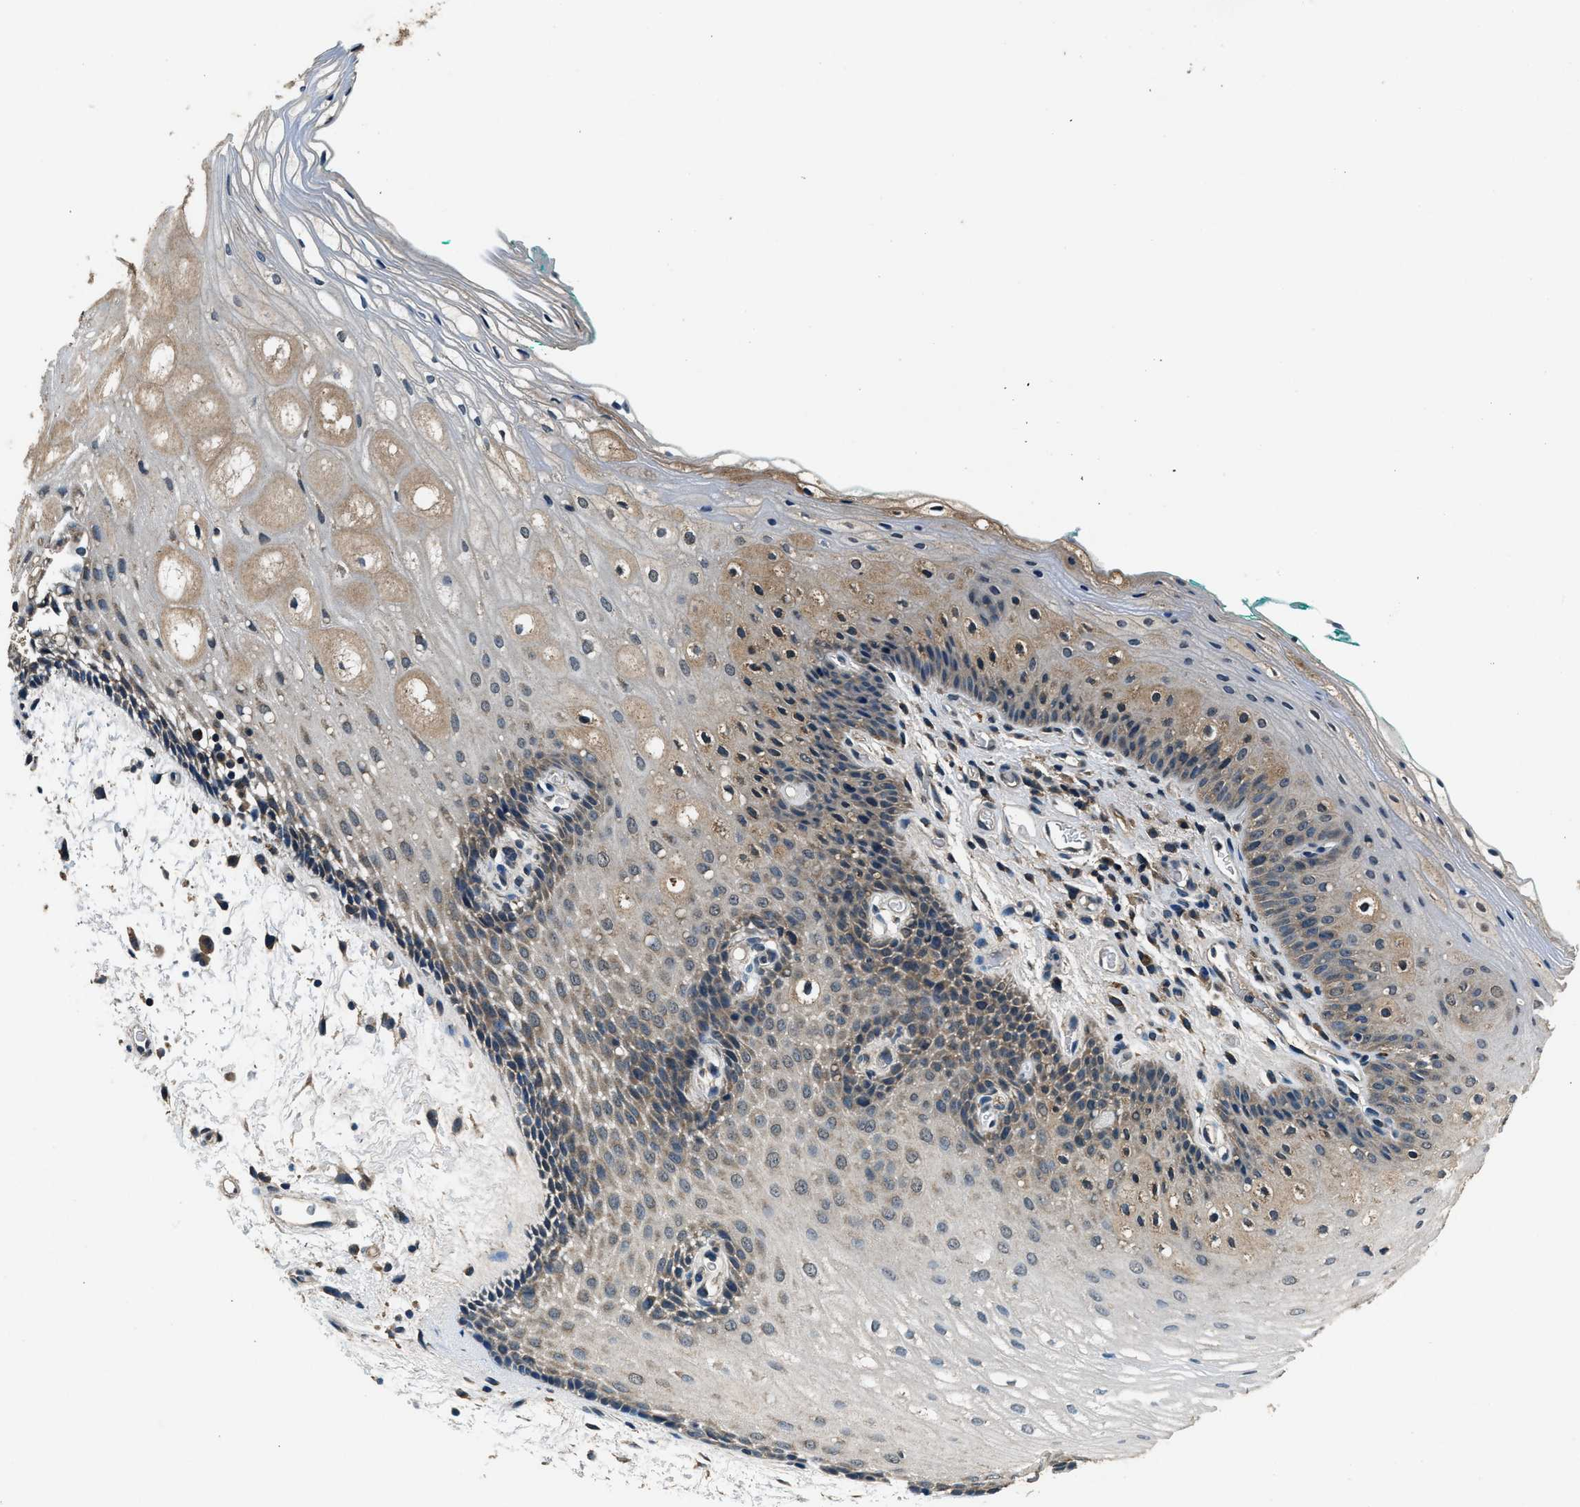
{"staining": {"intensity": "weak", "quantity": "<25%", "location": "cytoplasmic/membranous"}, "tissue": "oral mucosa", "cell_type": "Squamous epithelial cells", "image_type": "normal", "snomed": [{"axis": "morphology", "description": "Normal tissue, NOS"}, {"axis": "topography", "description": "Skeletal muscle"}, {"axis": "topography", "description": "Oral tissue"}, {"axis": "topography", "description": "Peripheral nerve tissue"}], "caption": "Immunohistochemistry of benign oral mucosa shows no positivity in squamous epithelial cells.", "gene": "SALL3", "patient": {"sex": "female", "age": 84}}